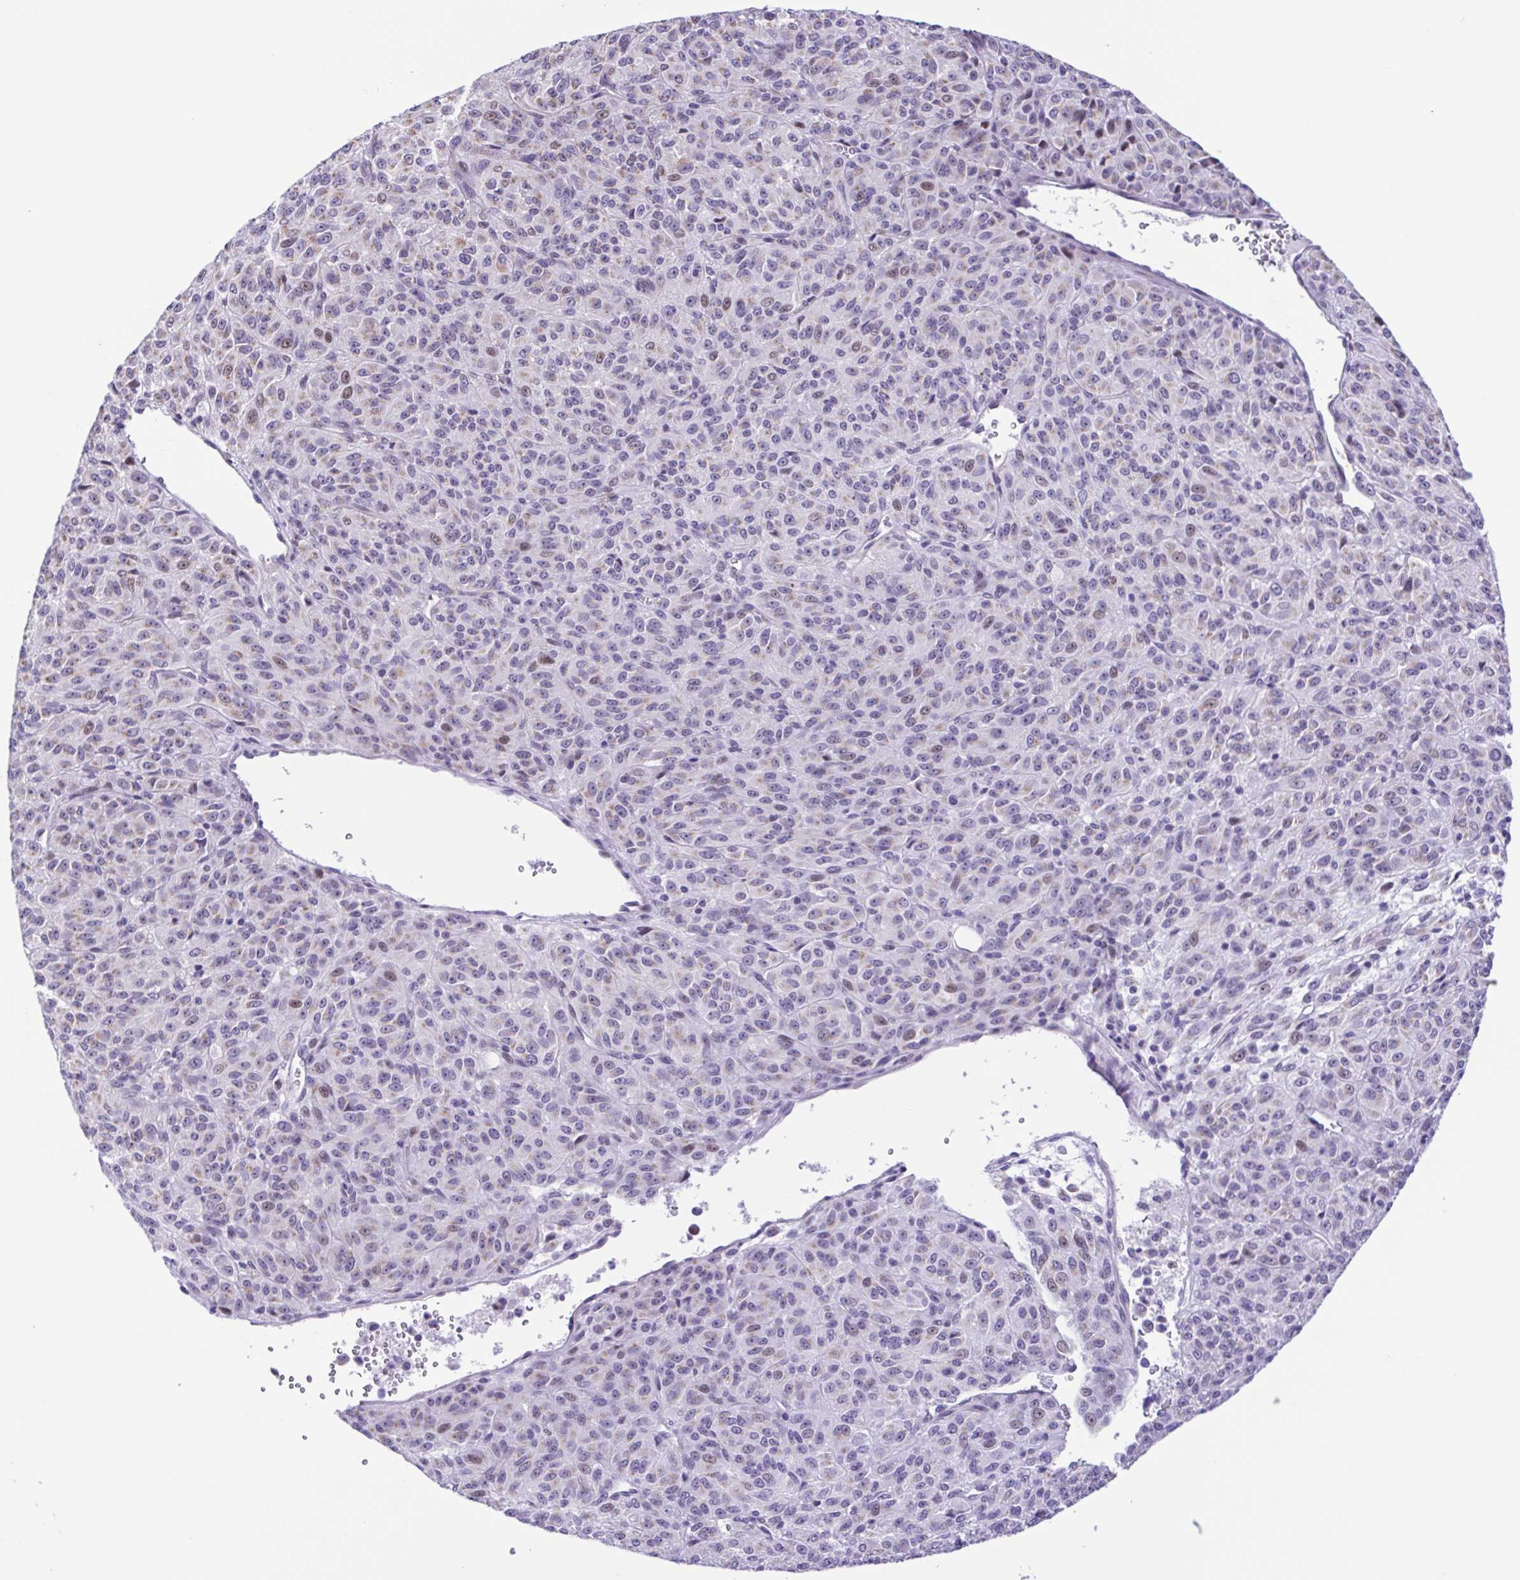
{"staining": {"intensity": "negative", "quantity": "none", "location": "none"}, "tissue": "melanoma", "cell_type": "Tumor cells", "image_type": "cancer", "snomed": [{"axis": "morphology", "description": "Malignant melanoma, Metastatic site"}, {"axis": "topography", "description": "Brain"}], "caption": "This photomicrograph is of malignant melanoma (metastatic site) stained with IHC to label a protein in brown with the nuclei are counter-stained blue. There is no staining in tumor cells. Brightfield microscopy of immunohistochemistry (IHC) stained with DAB (brown) and hematoxylin (blue), captured at high magnification.", "gene": "TGM3", "patient": {"sex": "female", "age": 56}}